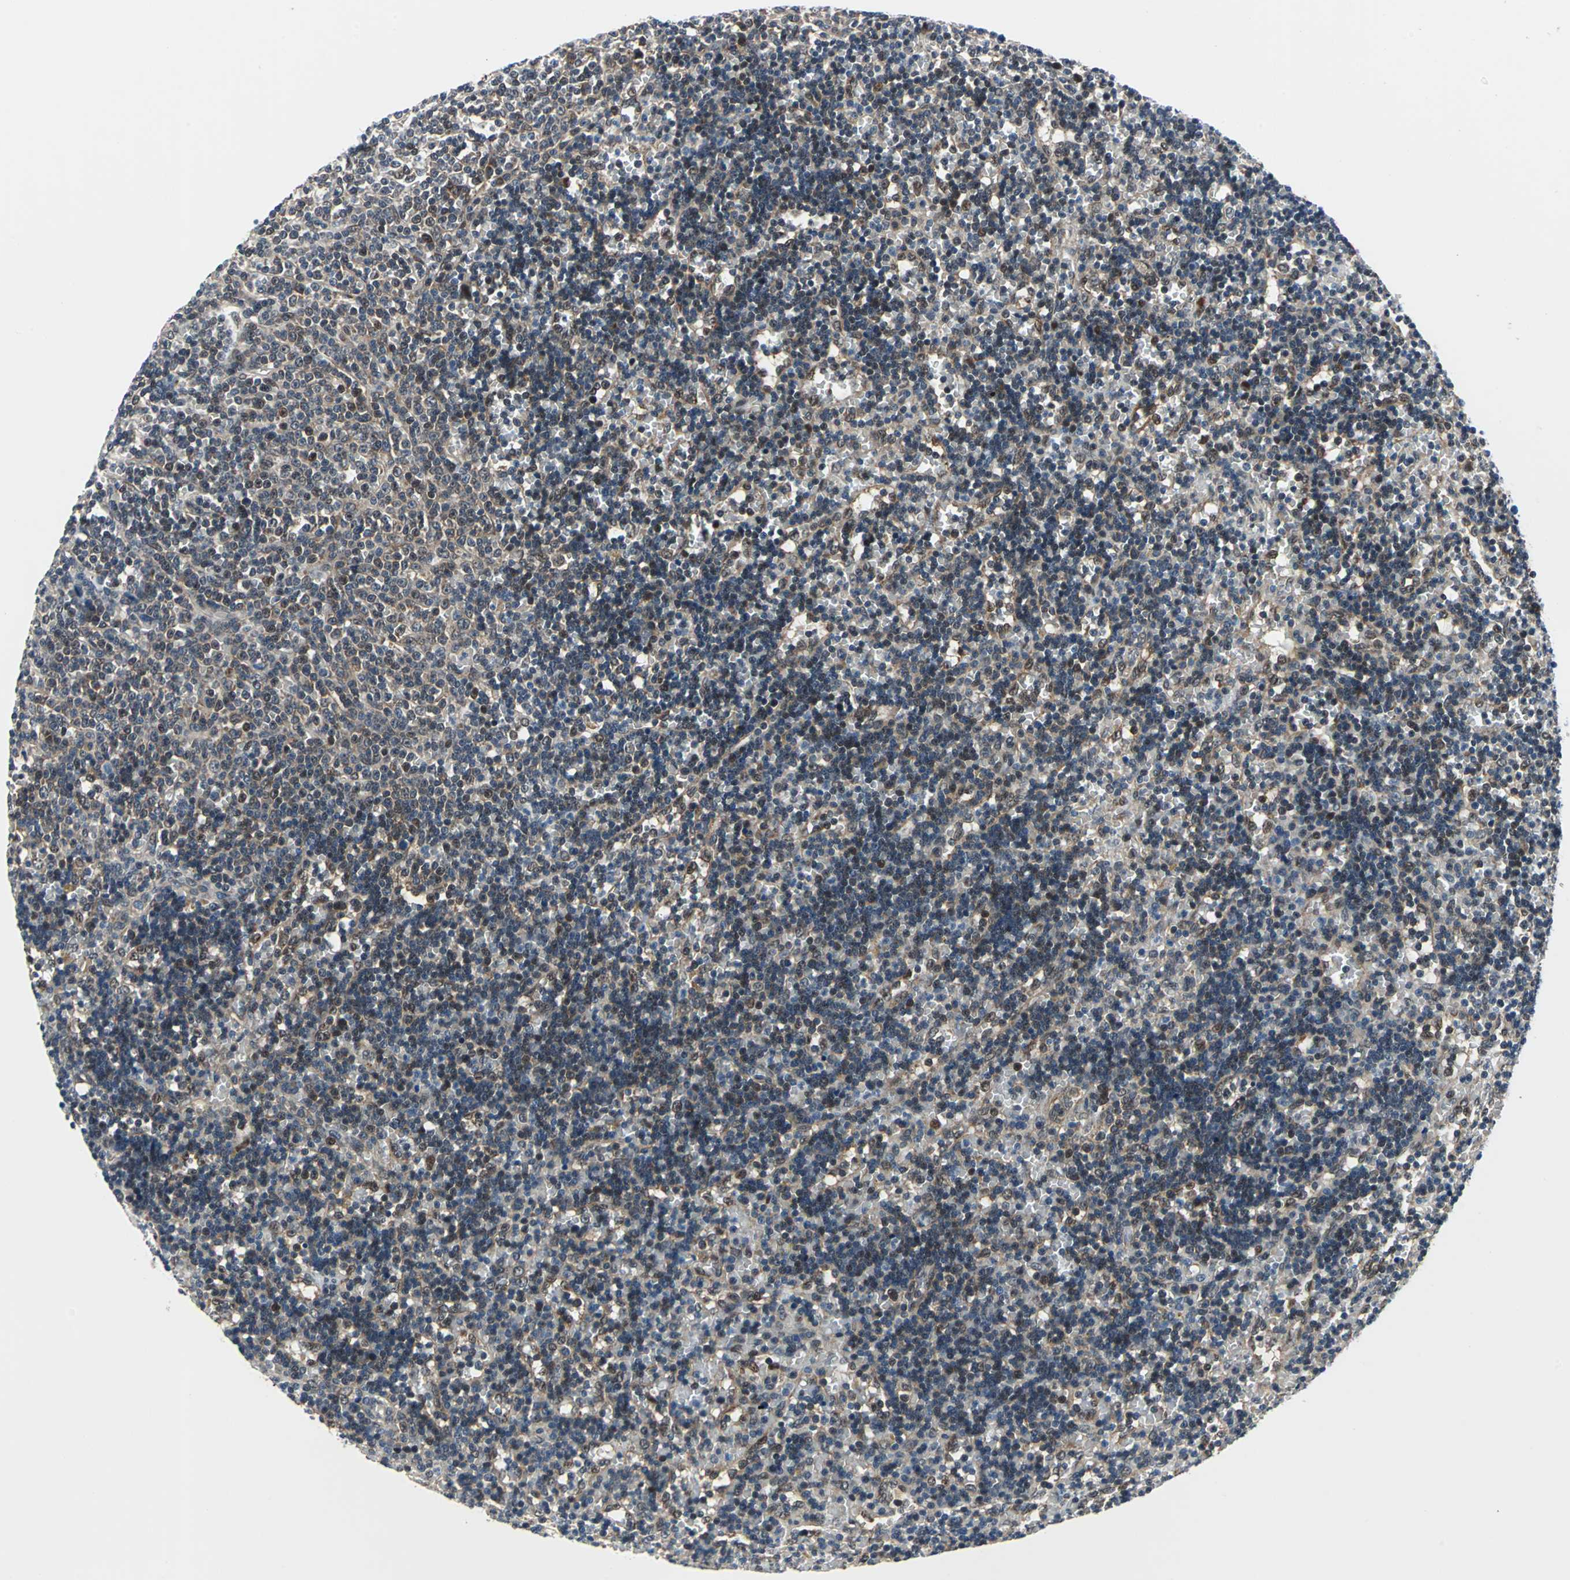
{"staining": {"intensity": "weak", "quantity": "25%-75%", "location": "cytoplasmic/membranous,nuclear"}, "tissue": "lymphoma", "cell_type": "Tumor cells", "image_type": "cancer", "snomed": [{"axis": "morphology", "description": "Malignant lymphoma, non-Hodgkin's type, Low grade"}, {"axis": "topography", "description": "Spleen"}], "caption": "This histopathology image exhibits IHC staining of lymphoma, with low weak cytoplasmic/membranous and nuclear expression in approximately 25%-75% of tumor cells.", "gene": "POLR3K", "patient": {"sex": "male", "age": 60}}